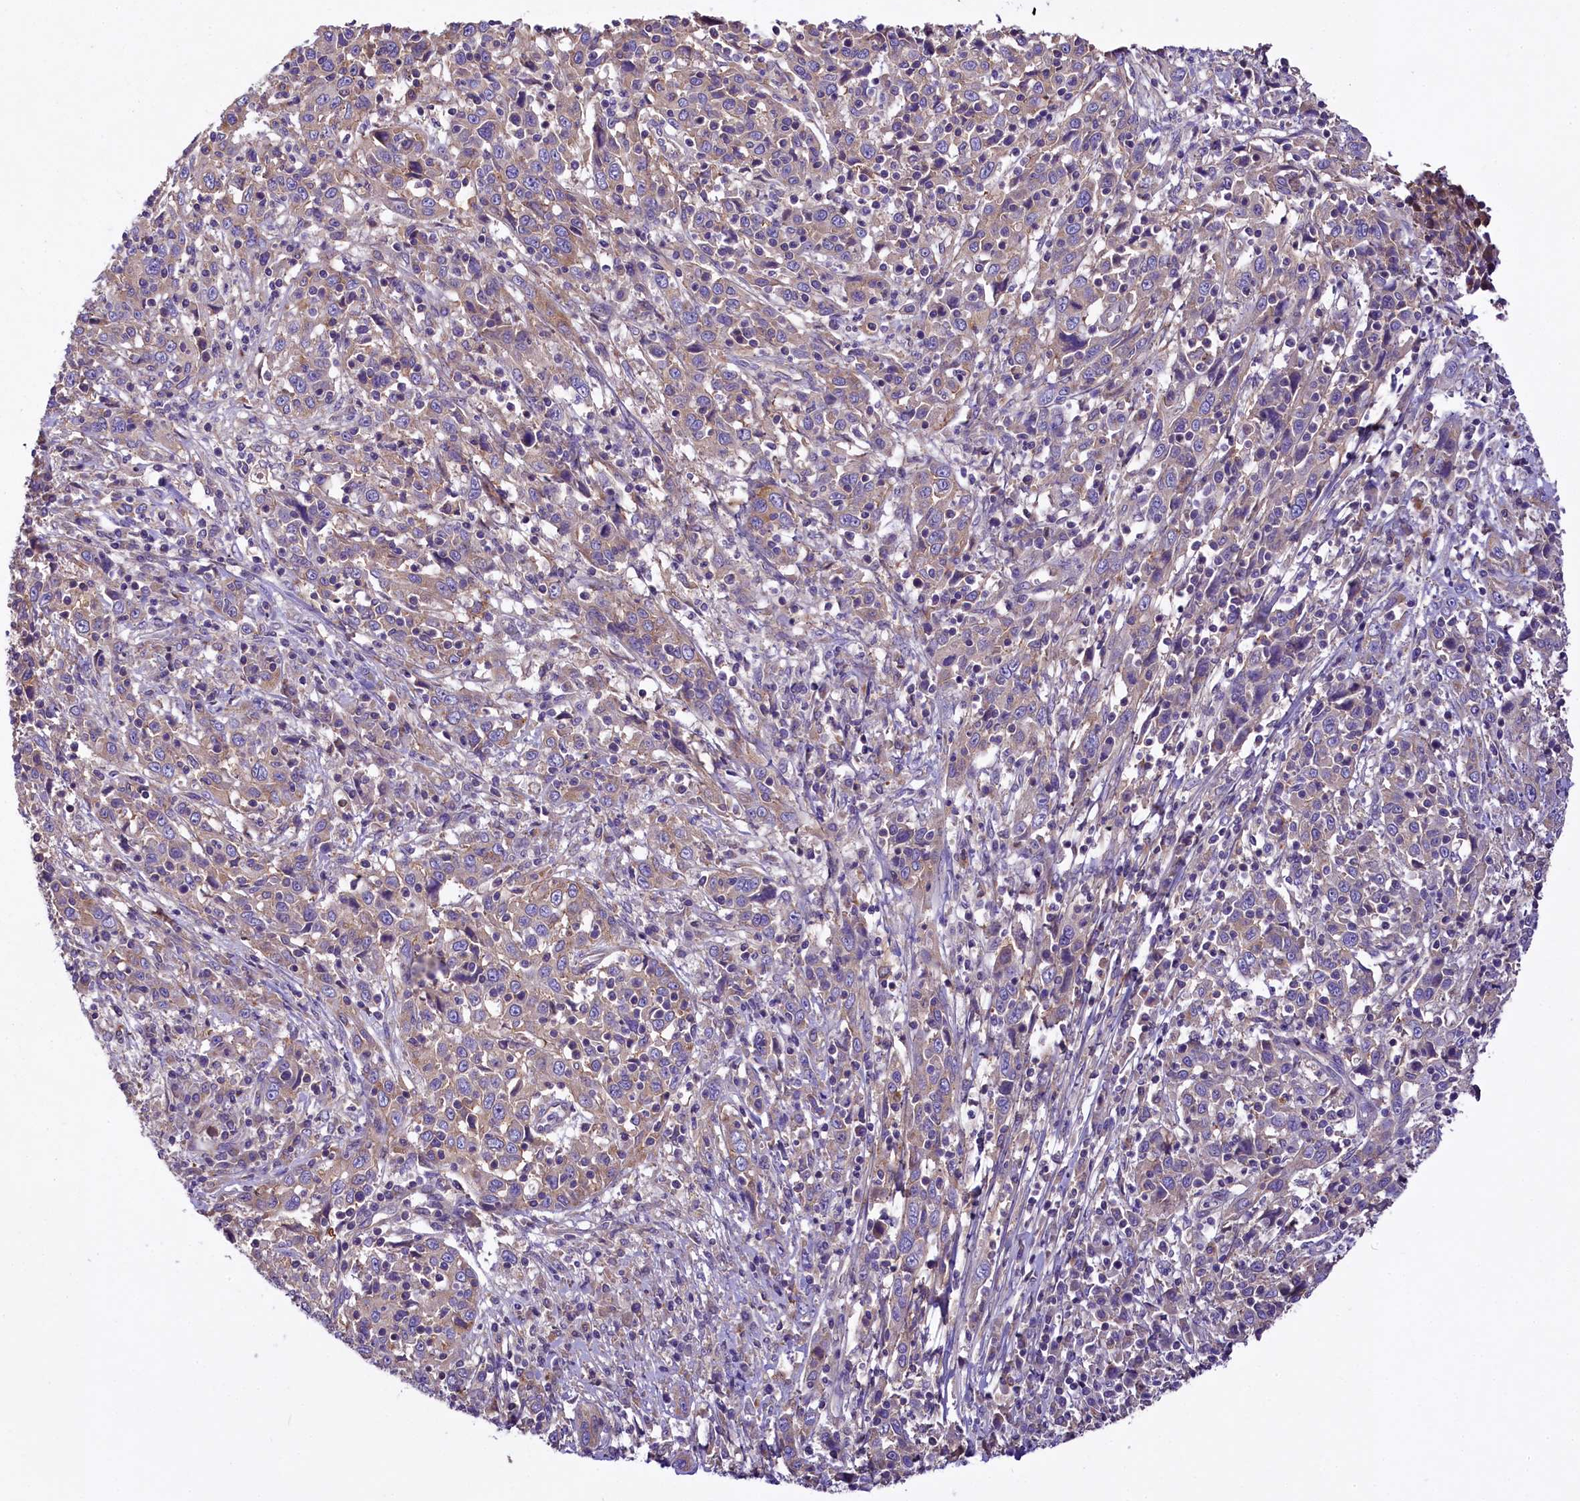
{"staining": {"intensity": "negative", "quantity": "none", "location": "none"}, "tissue": "cervical cancer", "cell_type": "Tumor cells", "image_type": "cancer", "snomed": [{"axis": "morphology", "description": "Squamous cell carcinoma, NOS"}, {"axis": "topography", "description": "Cervix"}], "caption": "Tumor cells show no significant protein positivity in squamous cell carcinoma (cervical). (Stains: DAB immunohistochemistry with hematoxylin counter stain, Microscopy: brightfield microscopy at high magnification).", "gene": "PEMT", "patient": {"sex": "female", "age": 46}}